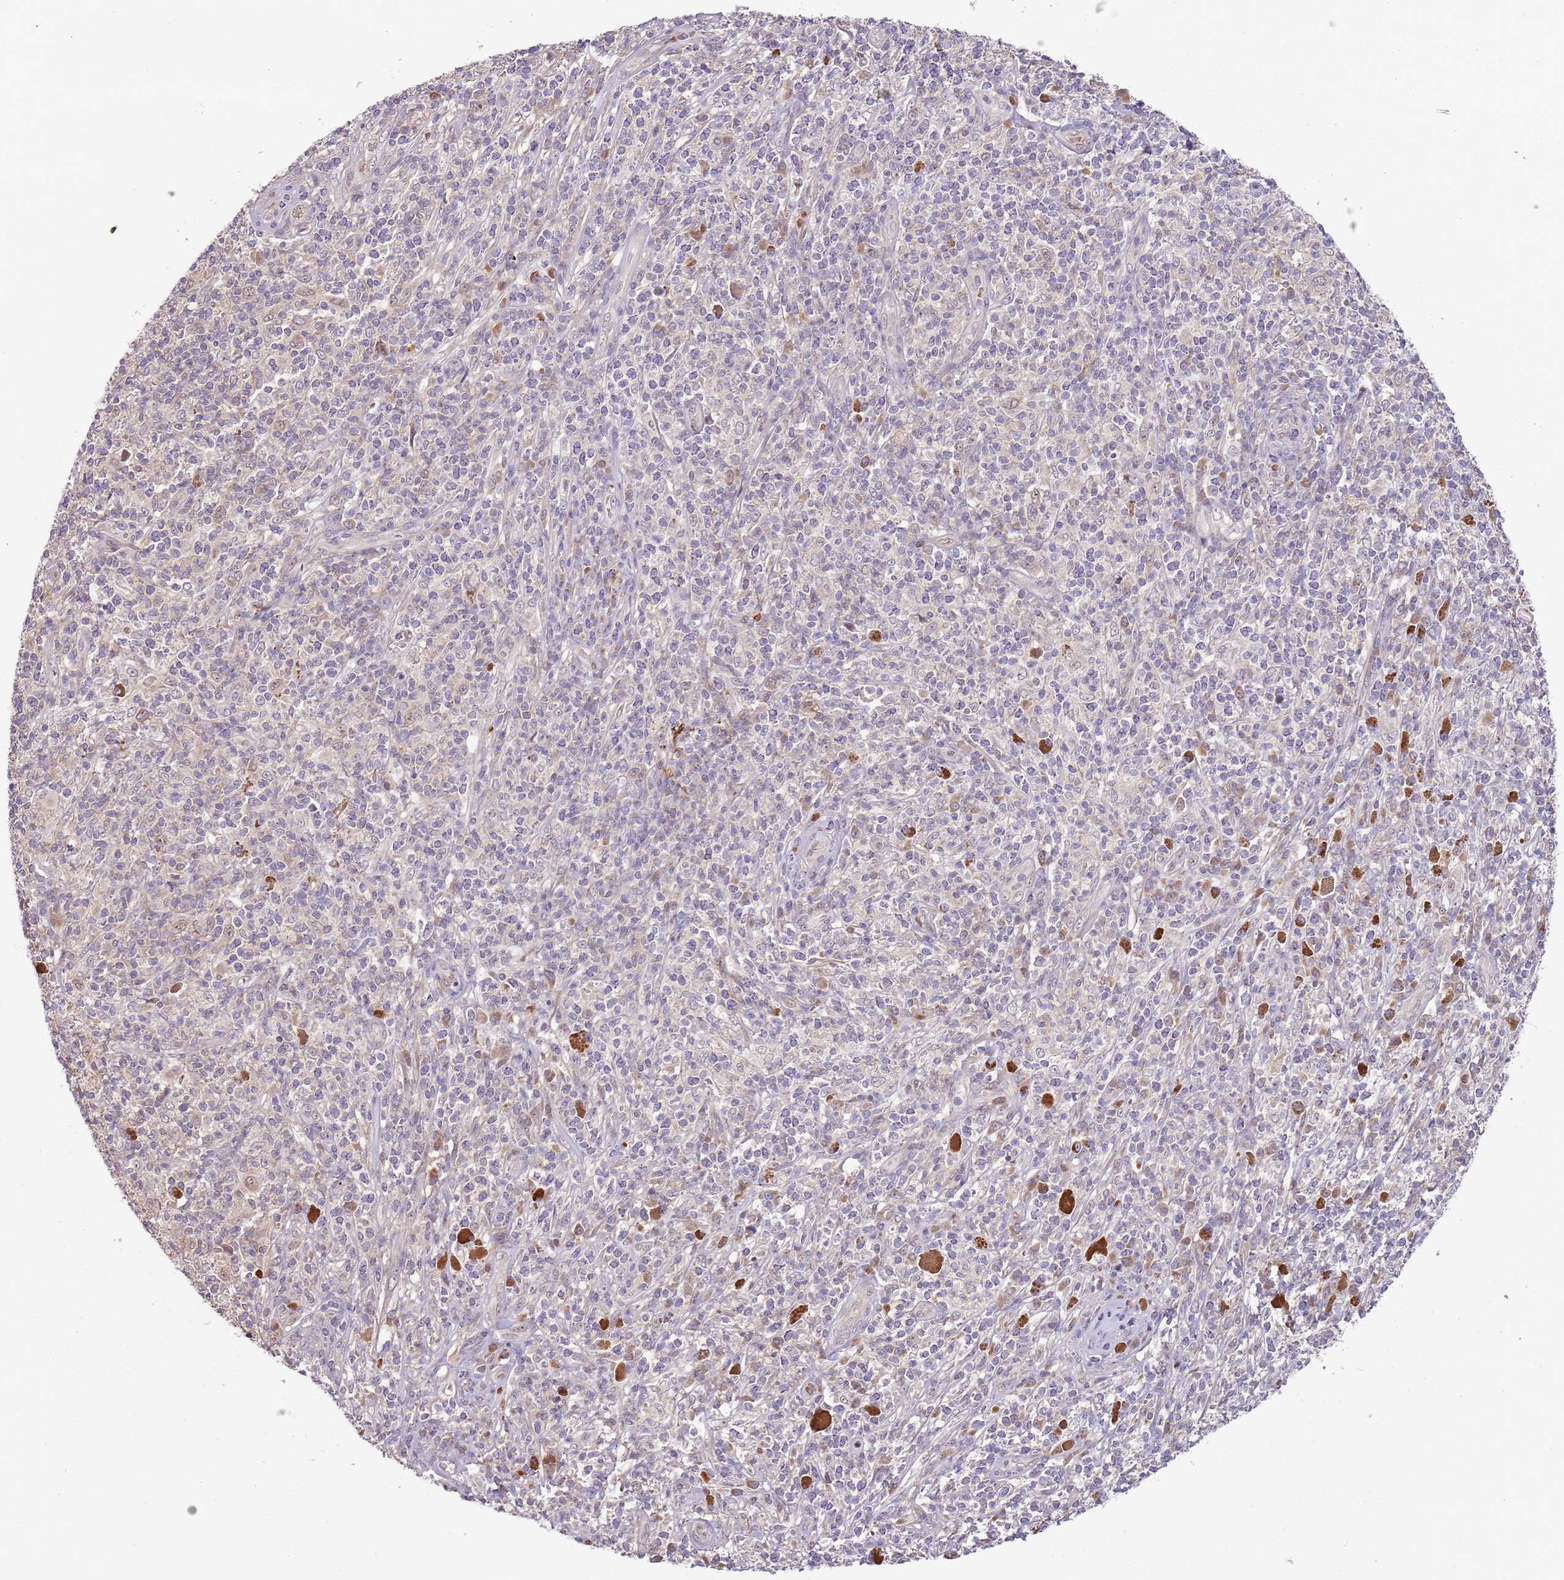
{"staining": {"intensity": "negative", "quantity": "none", "location": "none"}, "tissue": "melanoma", "cell_type": "Tumor cells", "image_type": "cancer", "snomed": [{"axis": "morphology", "description": "Malignant melanoma, NOS"}, {"axis": "topography", "description": "Skin"}], "caption": "This is an immunohistochemistry photomicrograph of human melanoma. There is no positivity in tumor cells.", "gene": "NBPF6", "patient": {"sex": "male", "age": 66}}